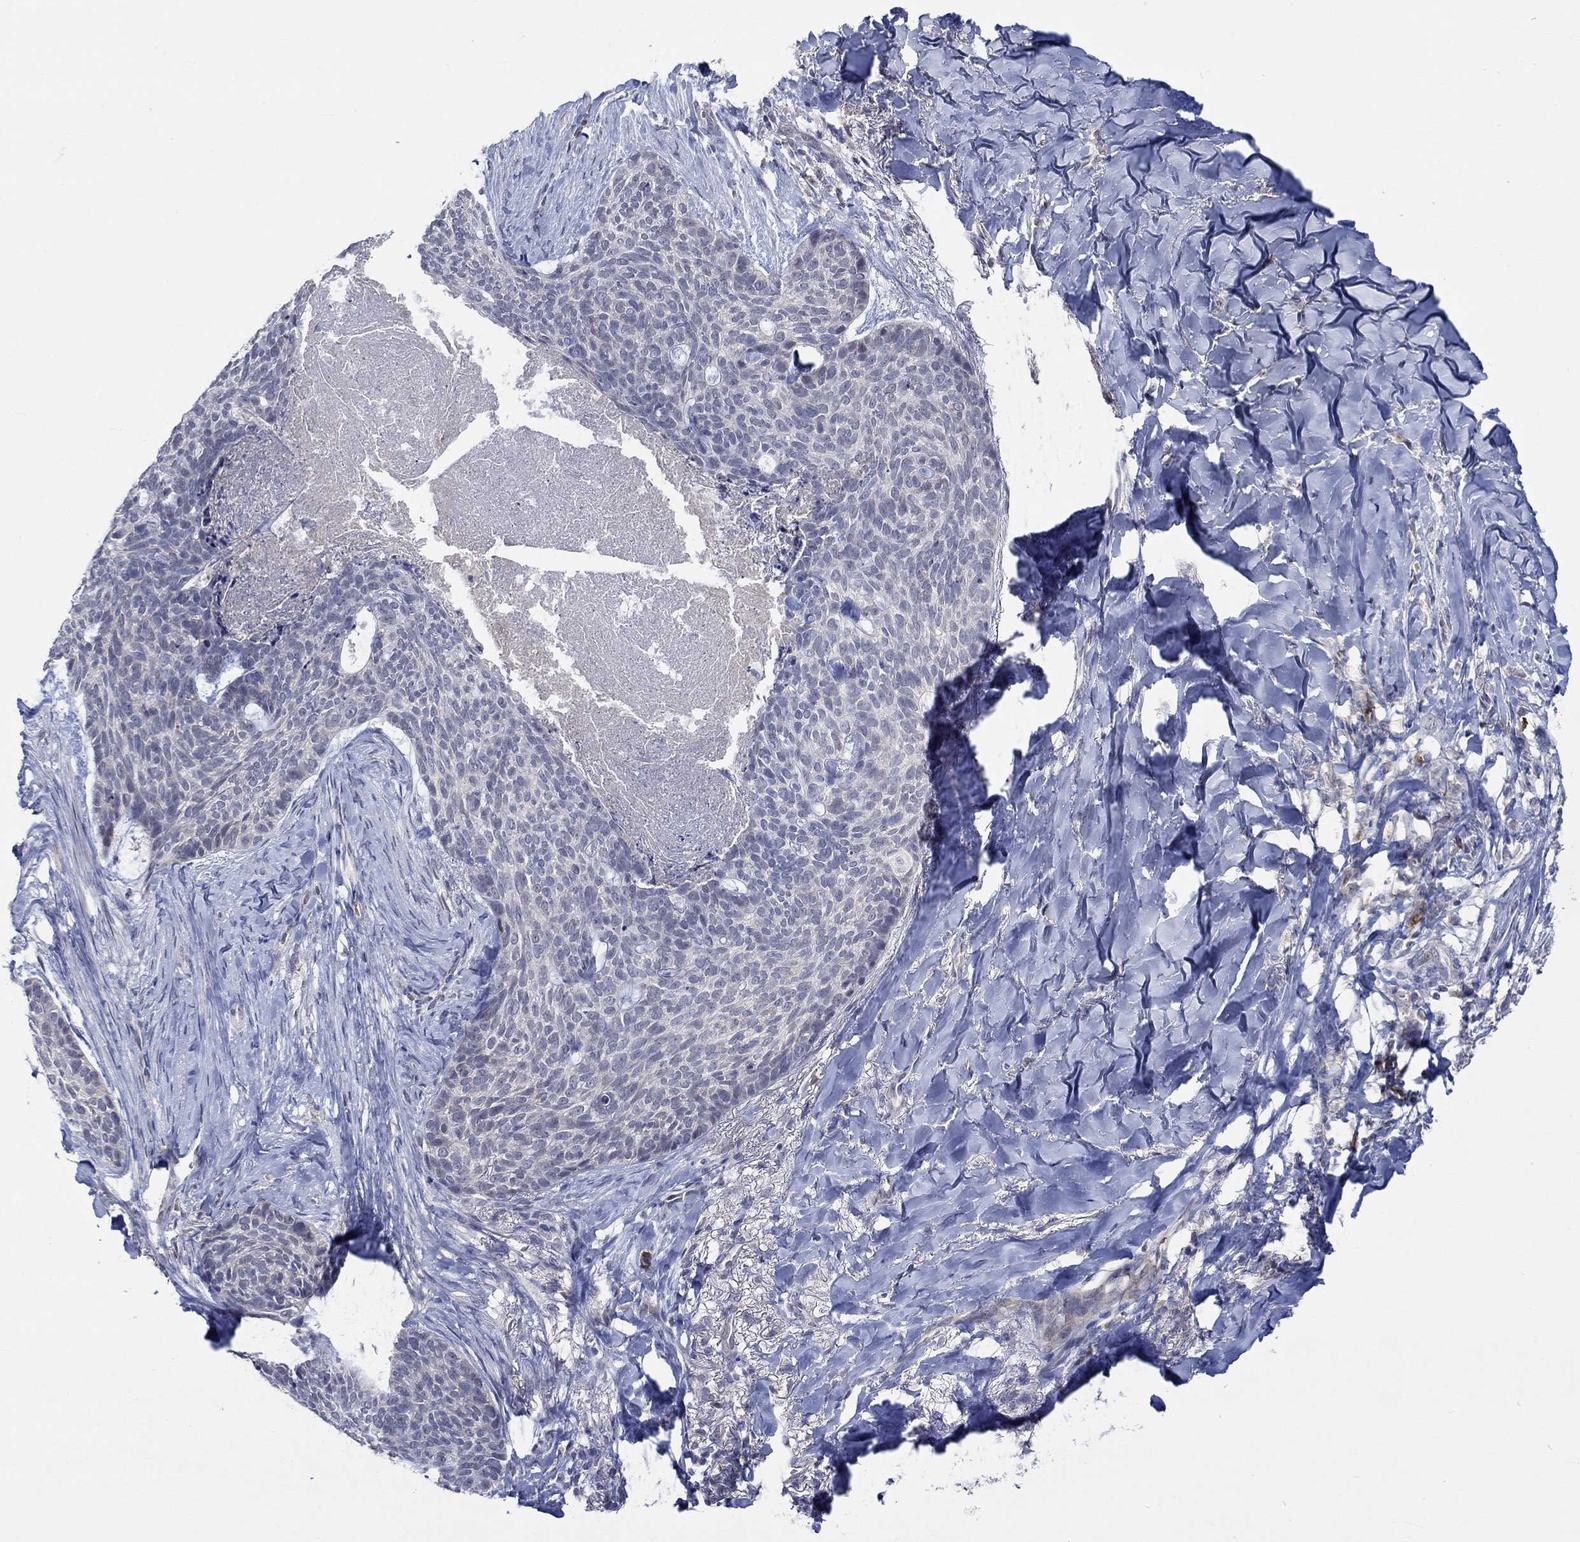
{"staining": {"intensity": "strong", "quantity": "<25%", "location": "cytoplasmic/membranous"}, "tissue": "skin cancer", "cell_type": "Tumor cells", "image_type": "cancer", "snomed": [{"axis": "morphology", "description": "Basal cell carcinoma"}, {"axis": "topography", "description": "Skin"}], "caption": "Basal cell carcinoma (skin) was stained to show a protein in brown. There is medium levels of strong cytoplasmic/membranous expression in about <25% of tumor cells.", "gene": "WASF1", "patient": {"sex": "female", "age": 69}}